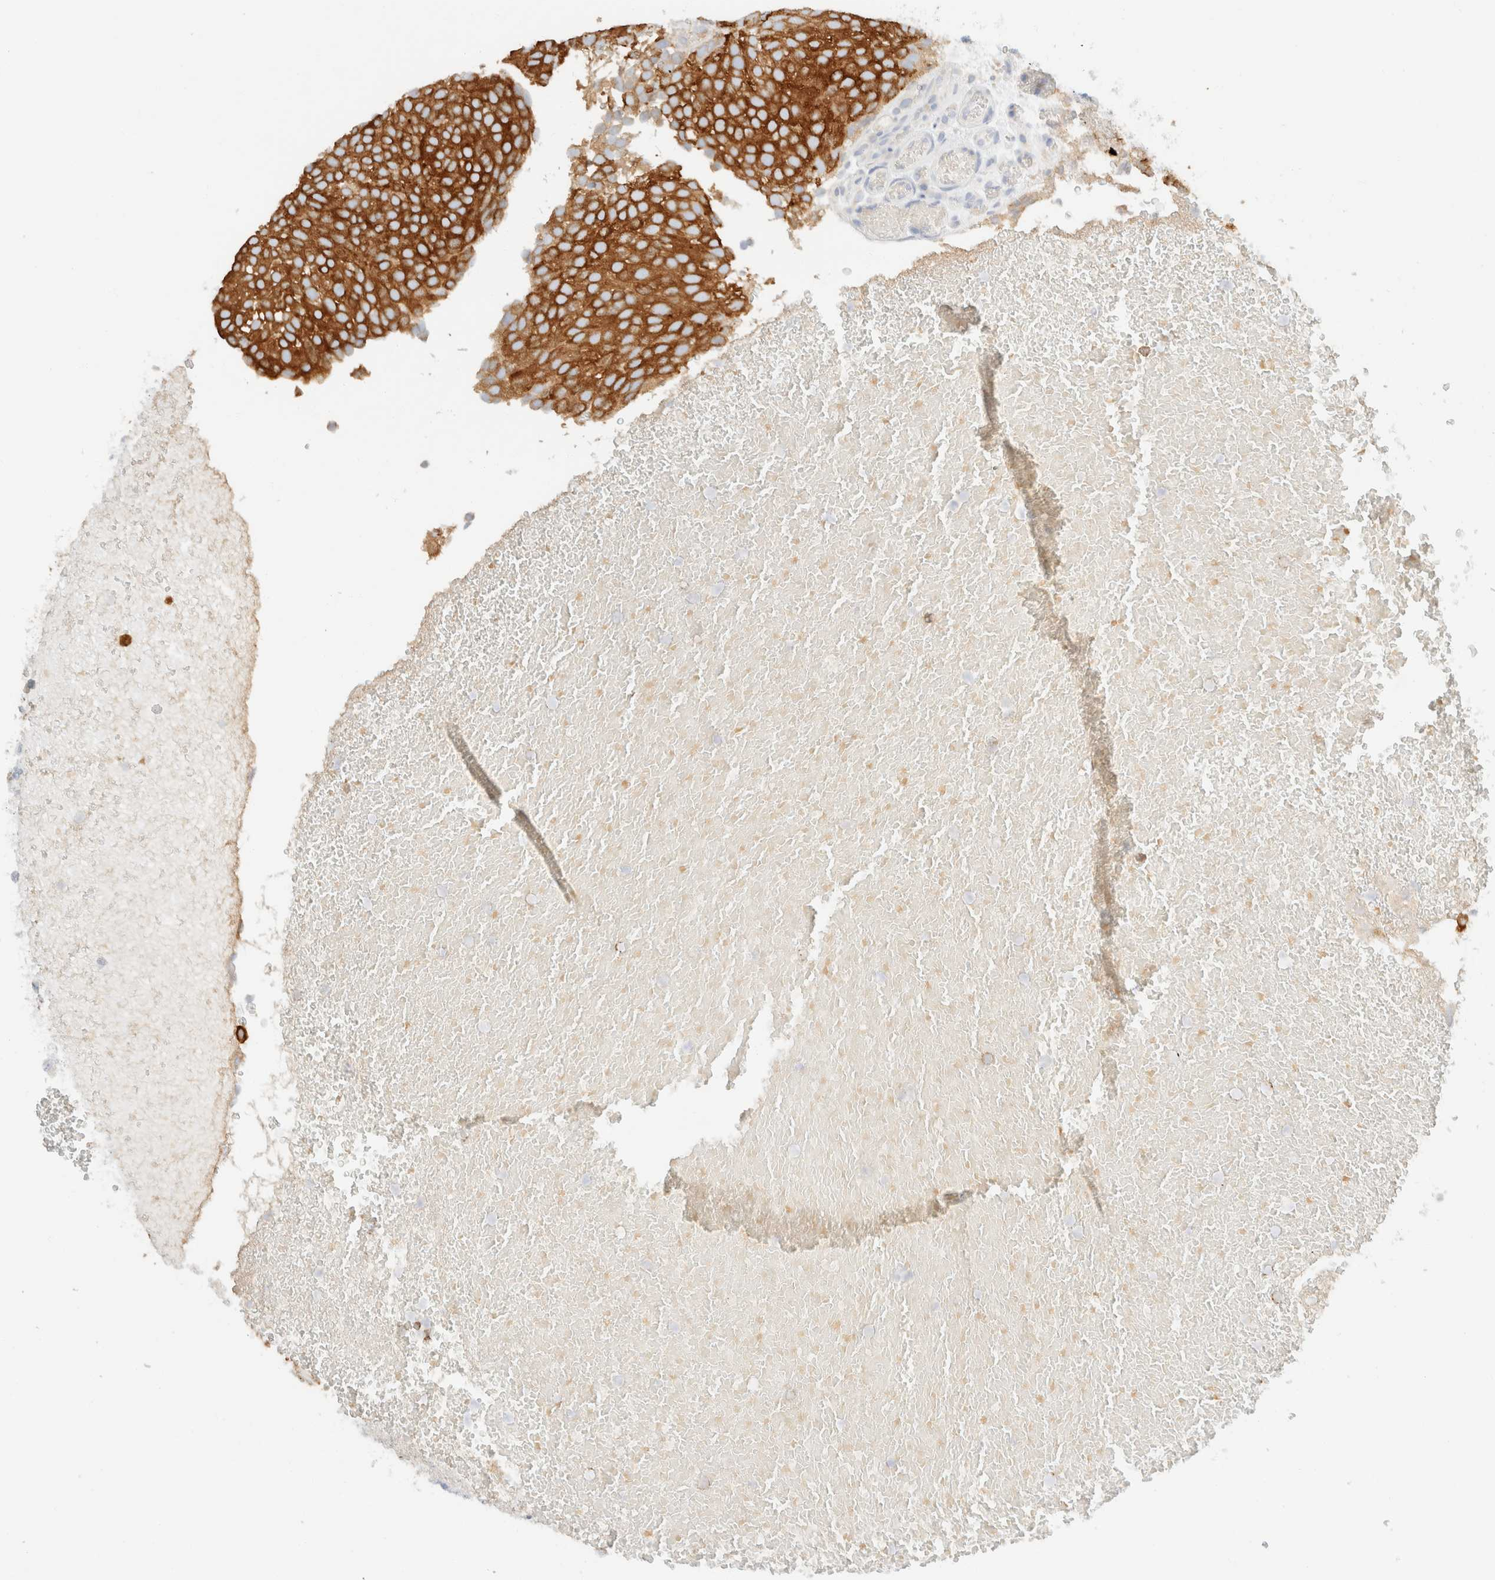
{"staining": {"intensity": "strong", "quantity": ">75%", "location": "cytoplasmic/membranous"}, "tissue": "urothelial cancer", "cell_type": "Tumor cells", "image_type": "cancer", "snomed": [{"axis": "morphology", "description": "Urothelial carcinoma, Low grade"}, {"axis": "topography", "description": "Urinary bladder"}], "caption": "The photomicrograph shows a brown stain indicating the presence of a protein in the cytoplasmic/membranous of tumor cells in urothelial cancer.", "gene": "SH3GLB2", "patient": {"sex": "male", "age": 78}}